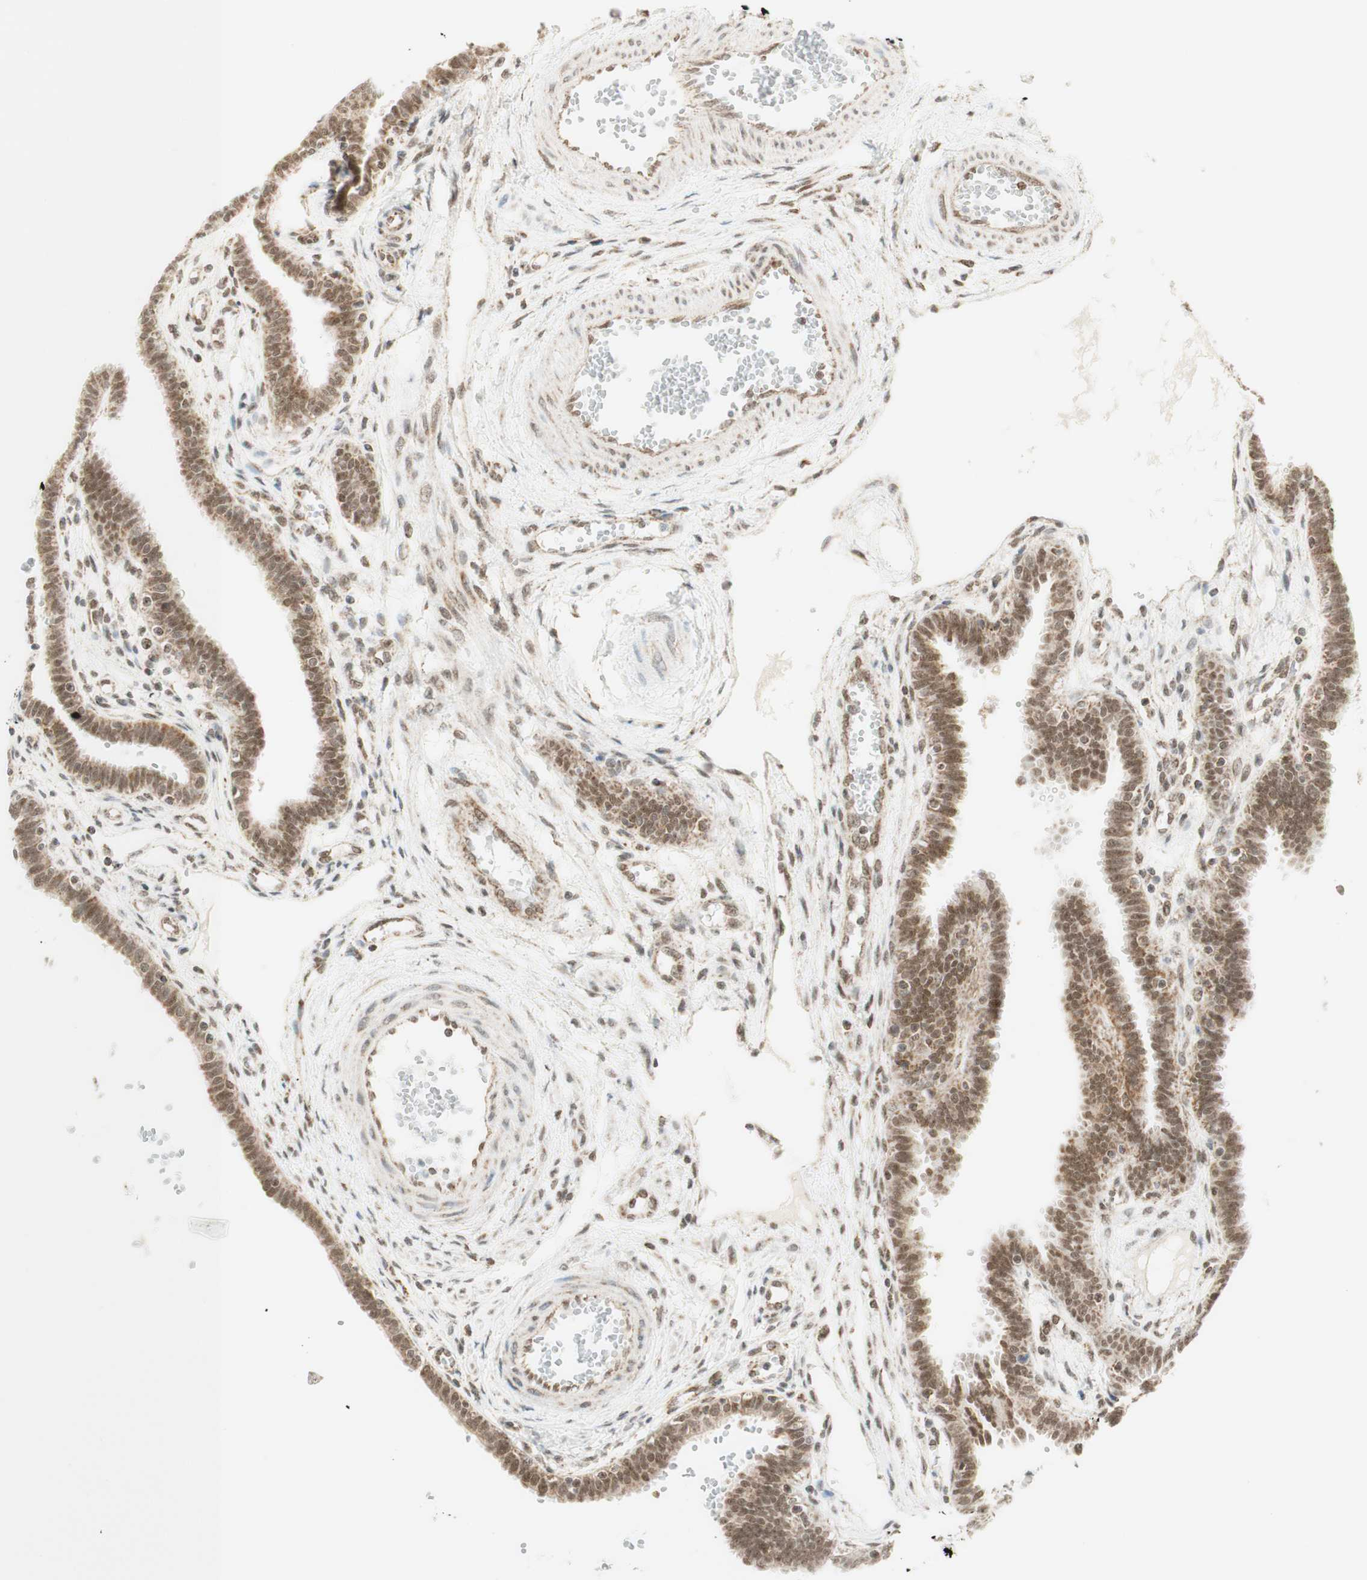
{"staining": {"intensity": "moderate", "quantity": ">75%", "location": "nuclear"}, "tissue": "fallopian tube", "cell_type": "Glandular cells", "image_type": "normal", "snomed": [{"axis": "morphology", "description": "Normal tissue, NOS"}, {"axis": "topography", "description": "Fallopian tube"}], "caption": "A brown stain highlights moderate nuclear positivity of a protein in glandular cells of normal fallopian tube.", "gene": "ZNF782", "patient": {"sex": "female", "age": 32}}